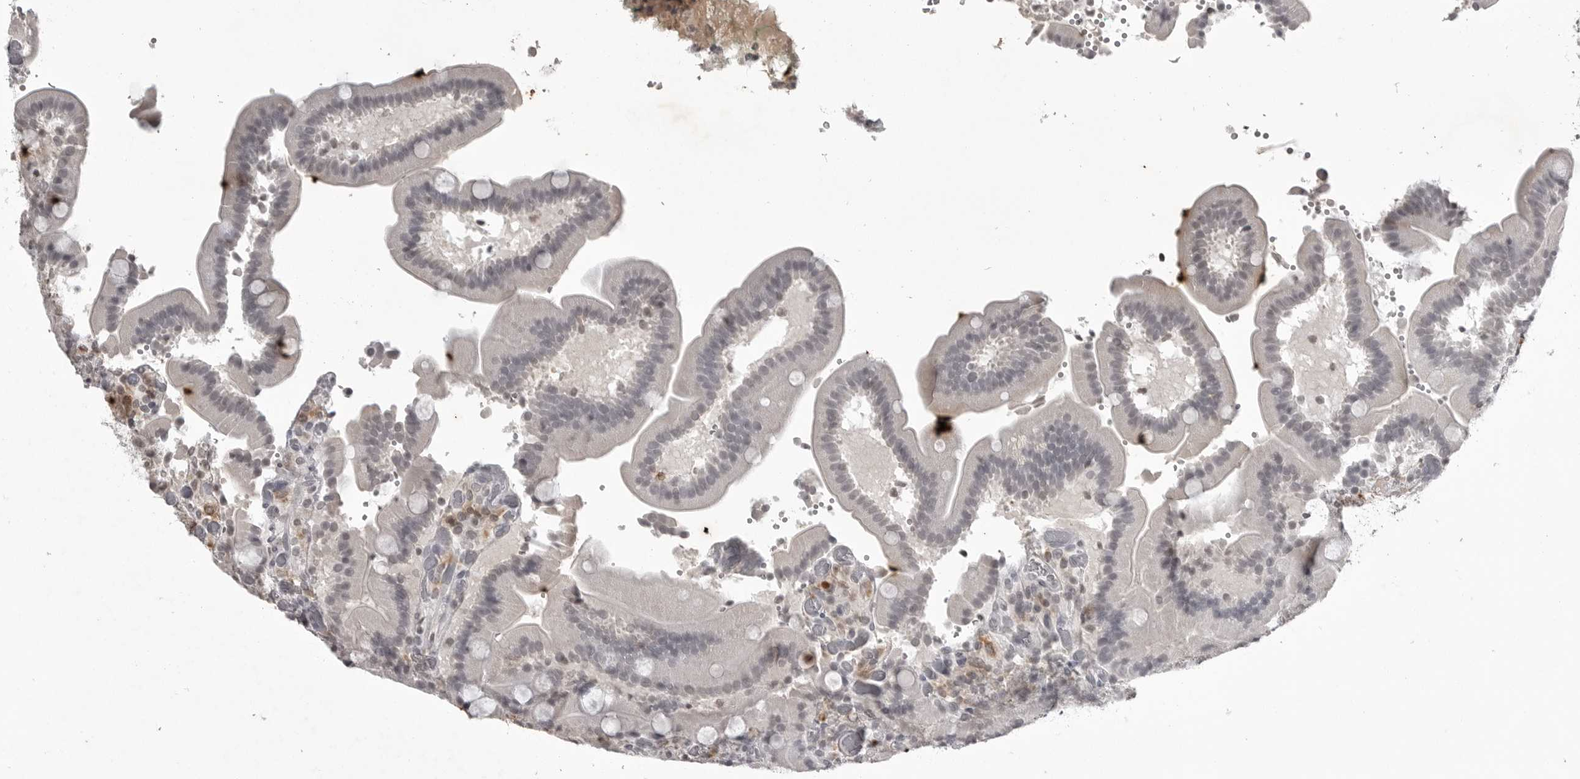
{"staining": {"intensity": "strong", "quantity": "25%-75%", "location": "cytoplasmic/membranous"}, "tissue": "duodenum", "cell_type": "Glandular cells", "image_type": "normal", "snomed": [{"axis": "morphology", "description": "Normal tissue, NOS"}, {"axis": "topography", "description": "Duodenum"}], "caption": "A brown stain highlights strong cytoplasmic/membranous positivity of a protein in glandular cells of normal human duodenum.", "gene": "RRM1", "patient": {"sex": "female", "age": 62}}